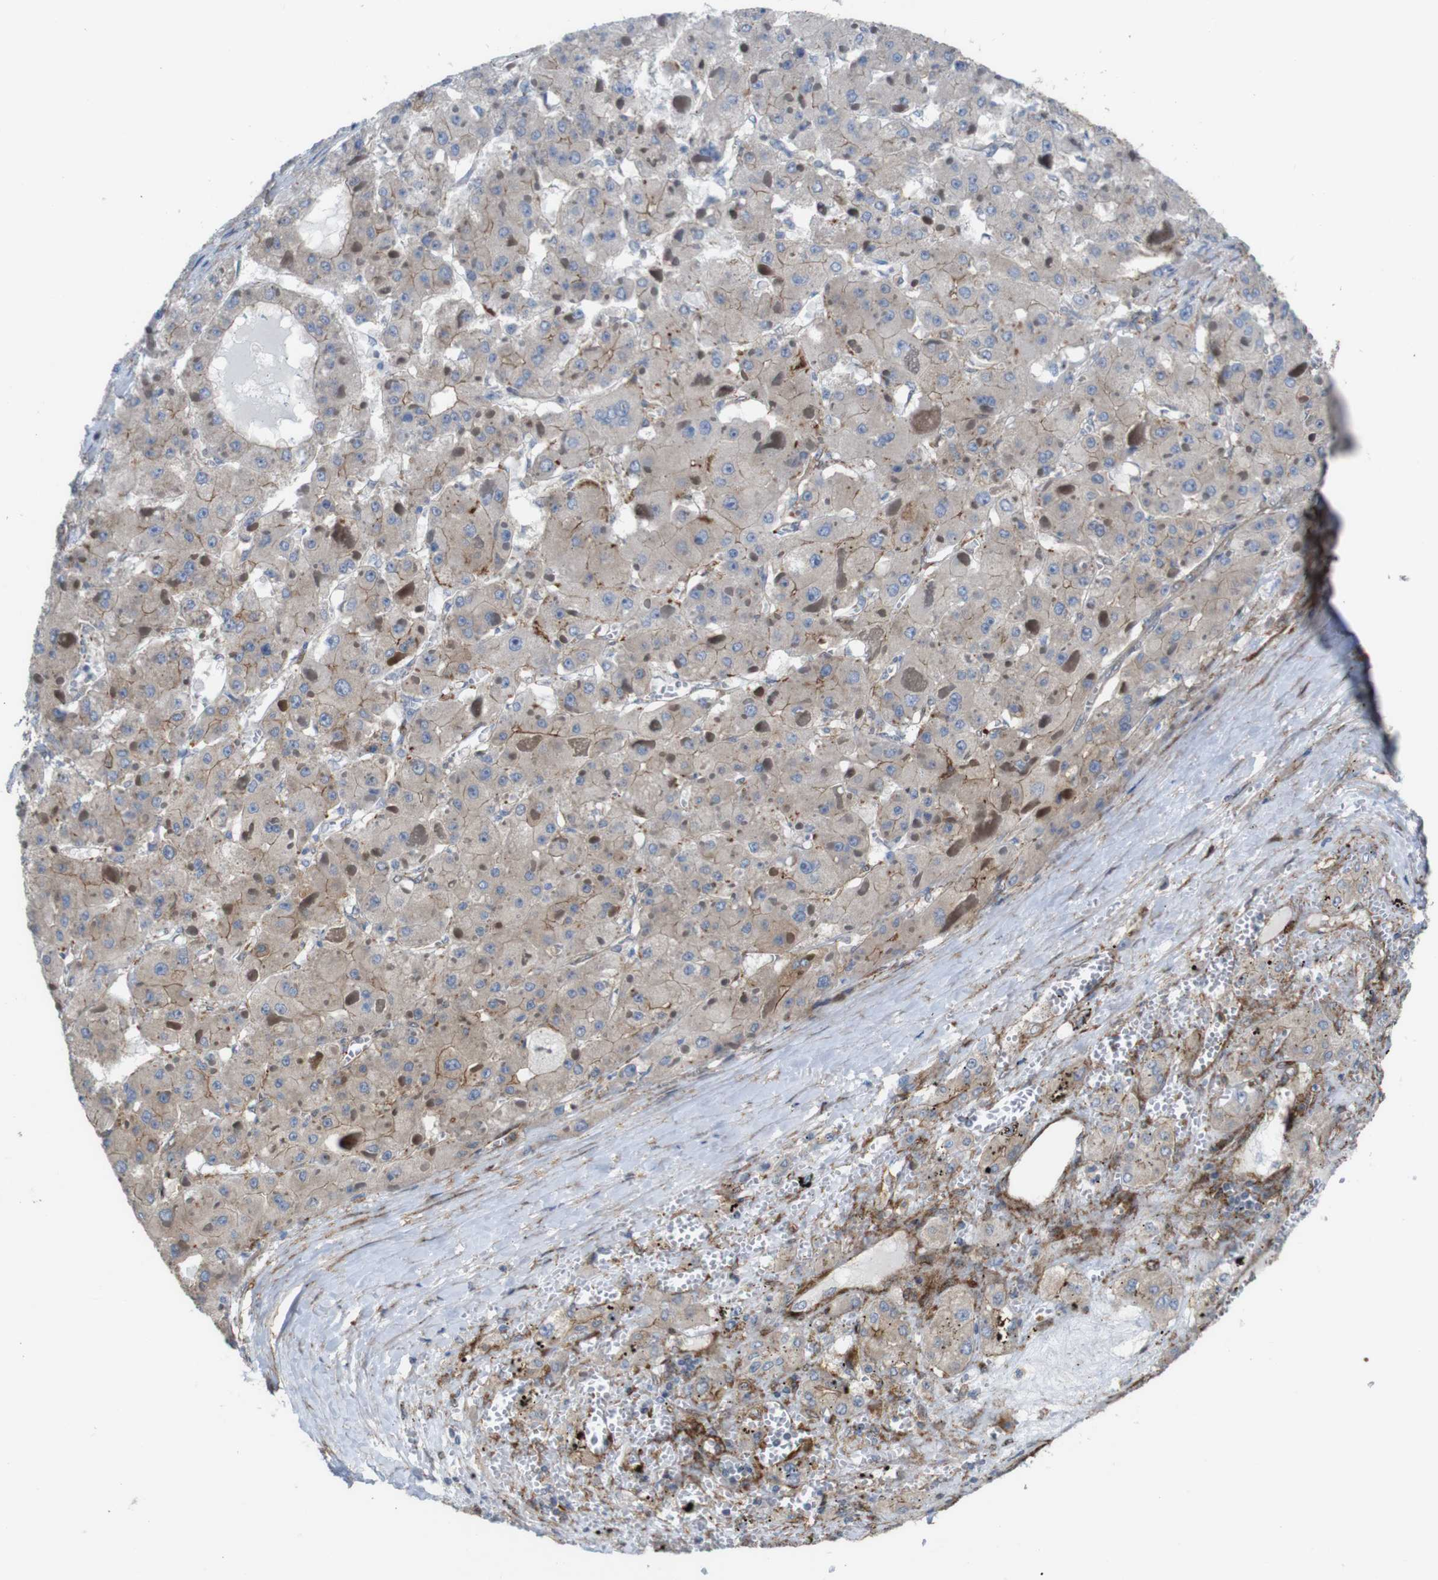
{"staining": {"intensity": "weak", "quantity": ">75%", "location": "cytoplasmic/membranous"}, "tissue": "liver cancer", "cell_type": "Tumor cells", "image_type": "cancer", "snomed": [{"axis": "morphology", "description": "Carcinoma, Hepatocellular, NOS"}, {"axis": "topography", "description": "Liver"}], "caption": "An image of hepatocellular carcinoma (liver) stained for a protein displays weak cytoplasmic/membranous brown staining in tumor cells.", "gene": "PTGER4", "patient": {"sex": "female", "age": 73}}